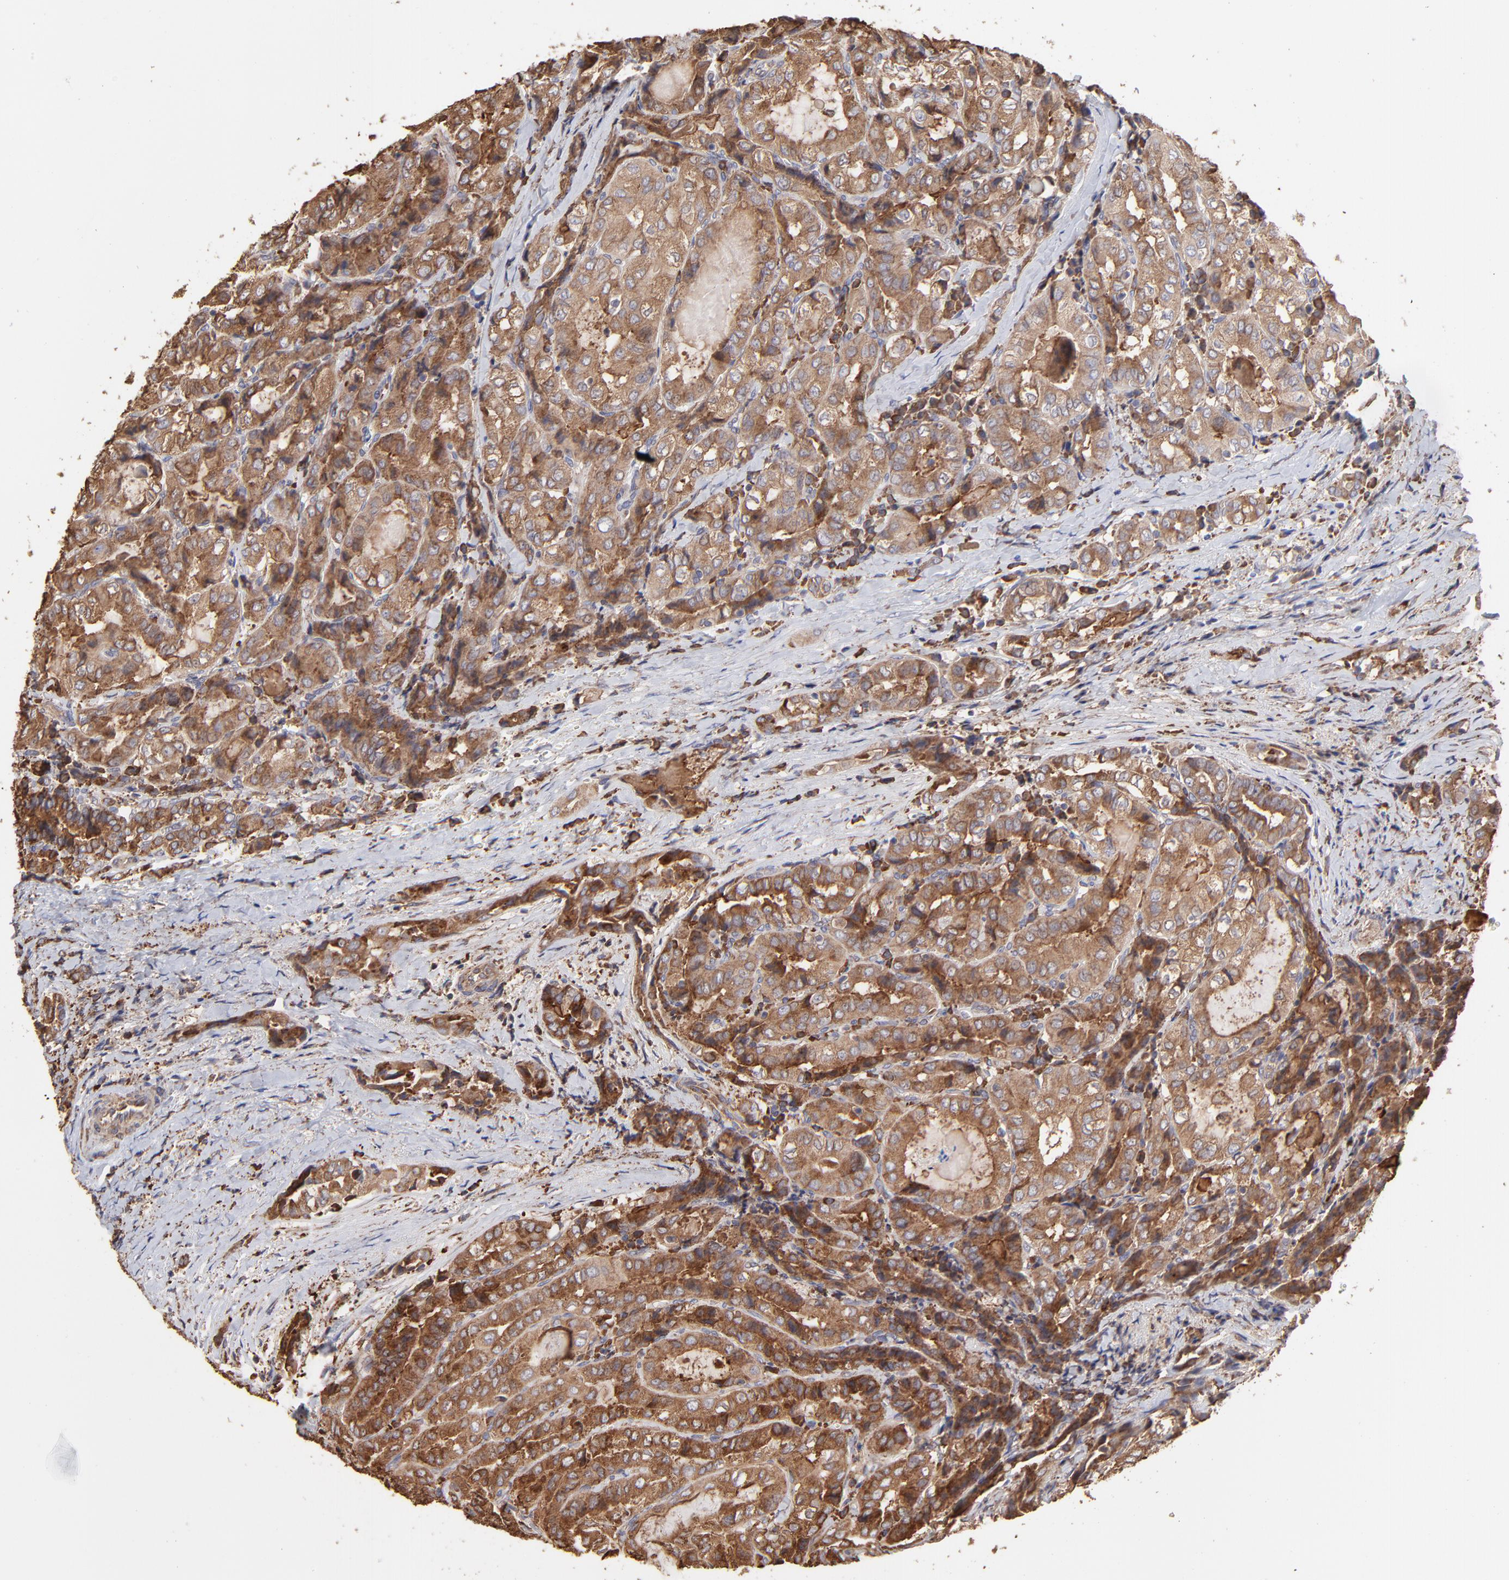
{"staining": {"intensity": "strong", "quantity": ">75%", "location": "cytoplasmic/membranous"}, "tissue": "thyroid cancer", "cell_type": "Tumor cells", "image_type": "cancer", "snomed": [{"axis": "morphology", "description": "Papillary adenocarcinoma, NOS"}, {"axis": "topography", "description": "Thyroid gland"}], "caption": "Tumor cells exhibit high levels of strong cytoplasmic/membranous positivity in about >75% of cells in thyroid cancer. The protein of interest is stained brown, and the nuclei are stained in blue (DAB IHC with brightfield microscopy, high magnification).", "gene": "PFKM", "patient": {"sex": "female", "age": 71}}